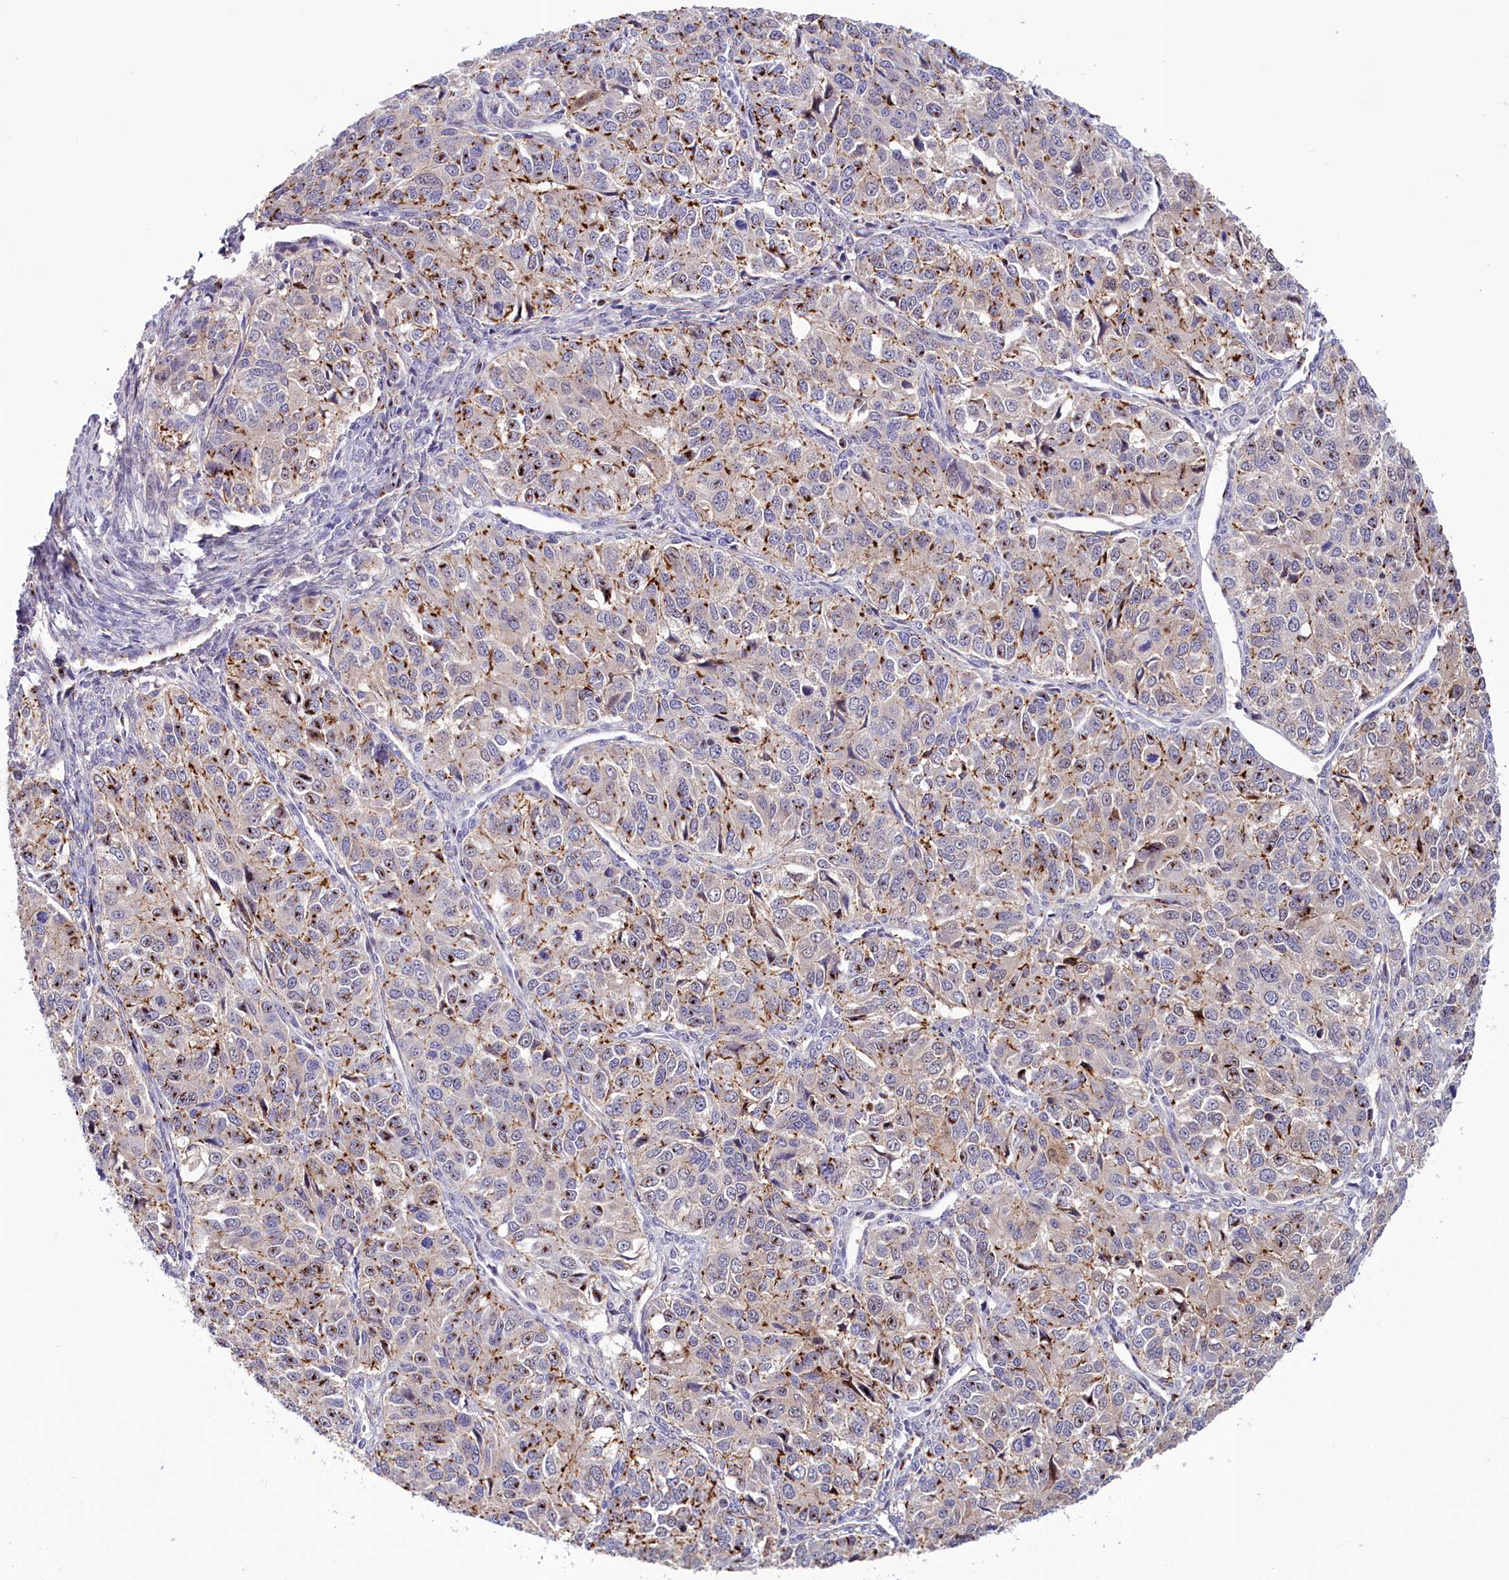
{"staining": {"intensity": "moderate", "quantity": "<25%", "location": "cytoplasmic/membranous"}, "tissue": "ovarian cancer", "cell_type": "Tumor cells", "image_type": "cancer", "snomed": [{"axis": "morphology", "description": "Carcinoma, endometroid"}, {"axis": "topography", "description": "Ovary"}], "caption": "This is an image of immunohistochemistry staining of ovarian endometroid carcinoma, which shows moderate staining in the cytoplasmic/membranous of tumor cells.", "gene": "NEURL4", "patient": {"sex": "female", "age": 51}}